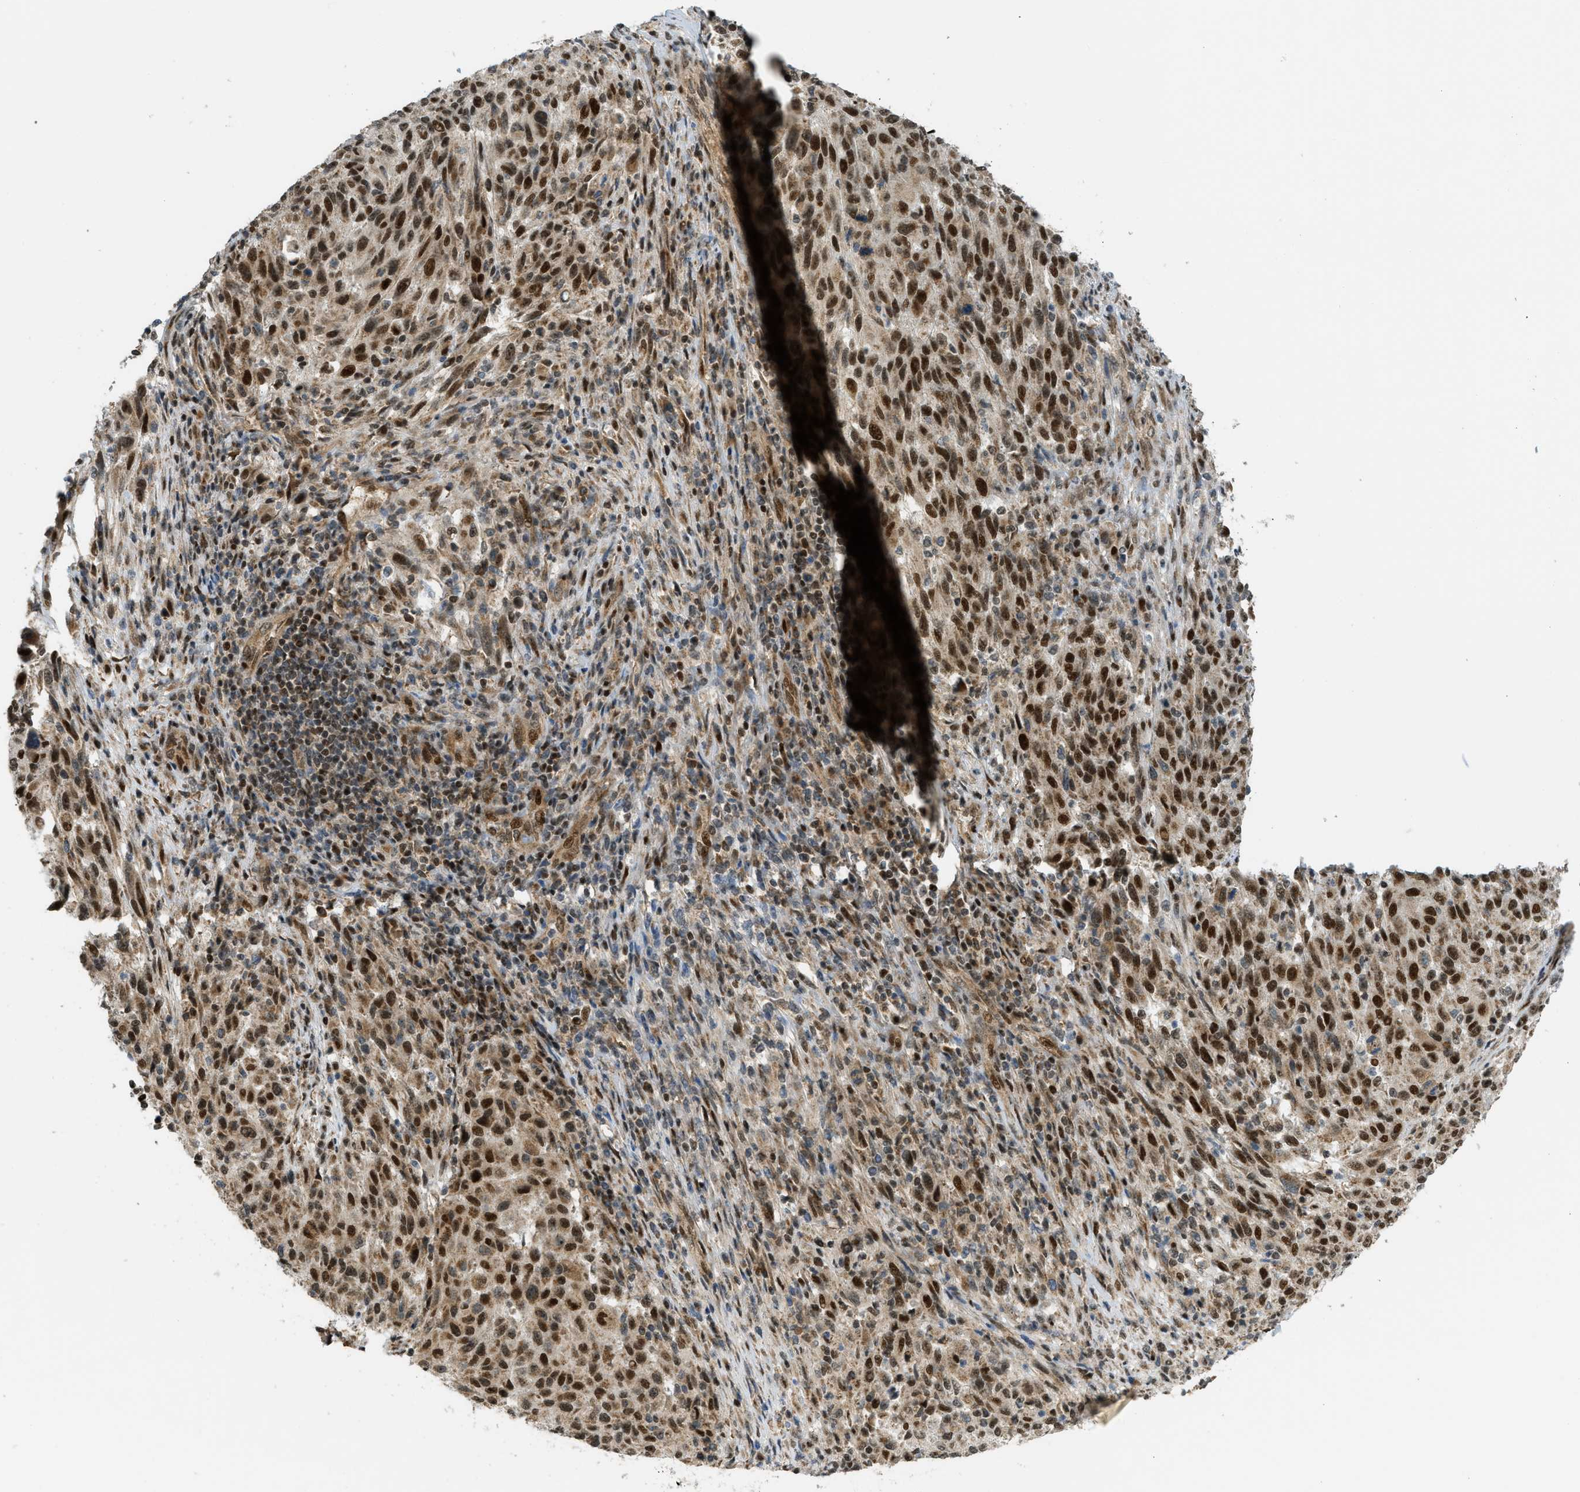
{"staining": {"intensity": "strong", "quantity": ">75%", "location": "cytoplasmic/membranous,nuclear"}, "tissue": "melanoma", "cell_type": "Tumor cells", "image_type": "cancer", "snomed": [{"axis": "morphology", "description": "Malignant melanoma, Metastatic site"}, {"axis": "topography", "description": "Lymph node"}], "caption": "DAB (3,3'-diaminobenzidine) immunohistochemical staining of malignant melanoma (metastatic site) reveals strong cytoplasmic/membranous and nuclear protein positivity in about >75% of tumor cells.", "gene": "CCDC186", "patient": {"sex": "male", "age": 61}}